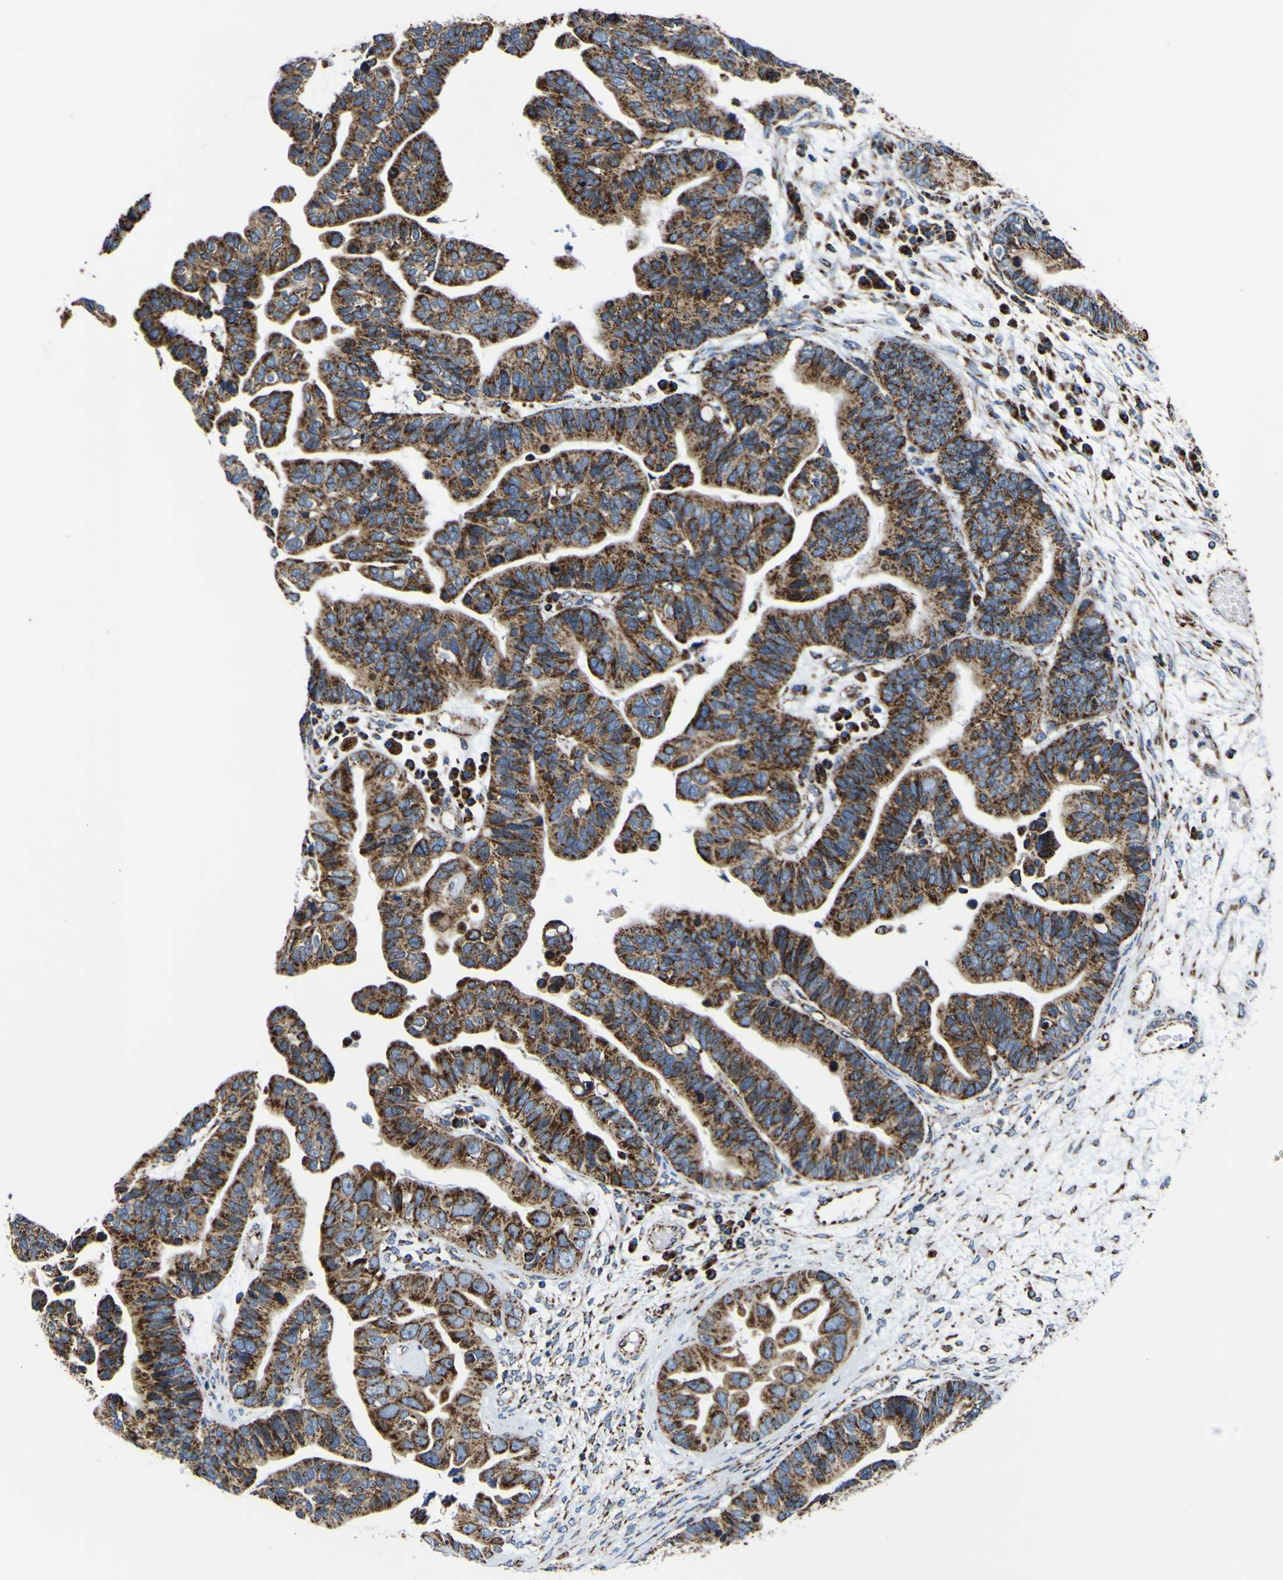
{"staining": {"intensity": "strong", "quantity": ">75%", "location": "cytoplasmic/membranous"}, "tissue": "ovarian cancer", "cell_type": "Tumor cells", "image_type": "cancer", "snomed": [{"axis": "morphology", "description": "Cystadenocarcinoma, serous, NOS"}, {"axis": "topography", "description": "Ovary"}], "caption": "High-power microscopy captured an IHC photomicrograph of ovarian cancer, revealing strong cytoplasmic/membranous positivity in about >75% of tumor cells. Nuclei are stained in blue.", "gene": "PTRH2", "patient": {"sex": "female", "age": 56}}